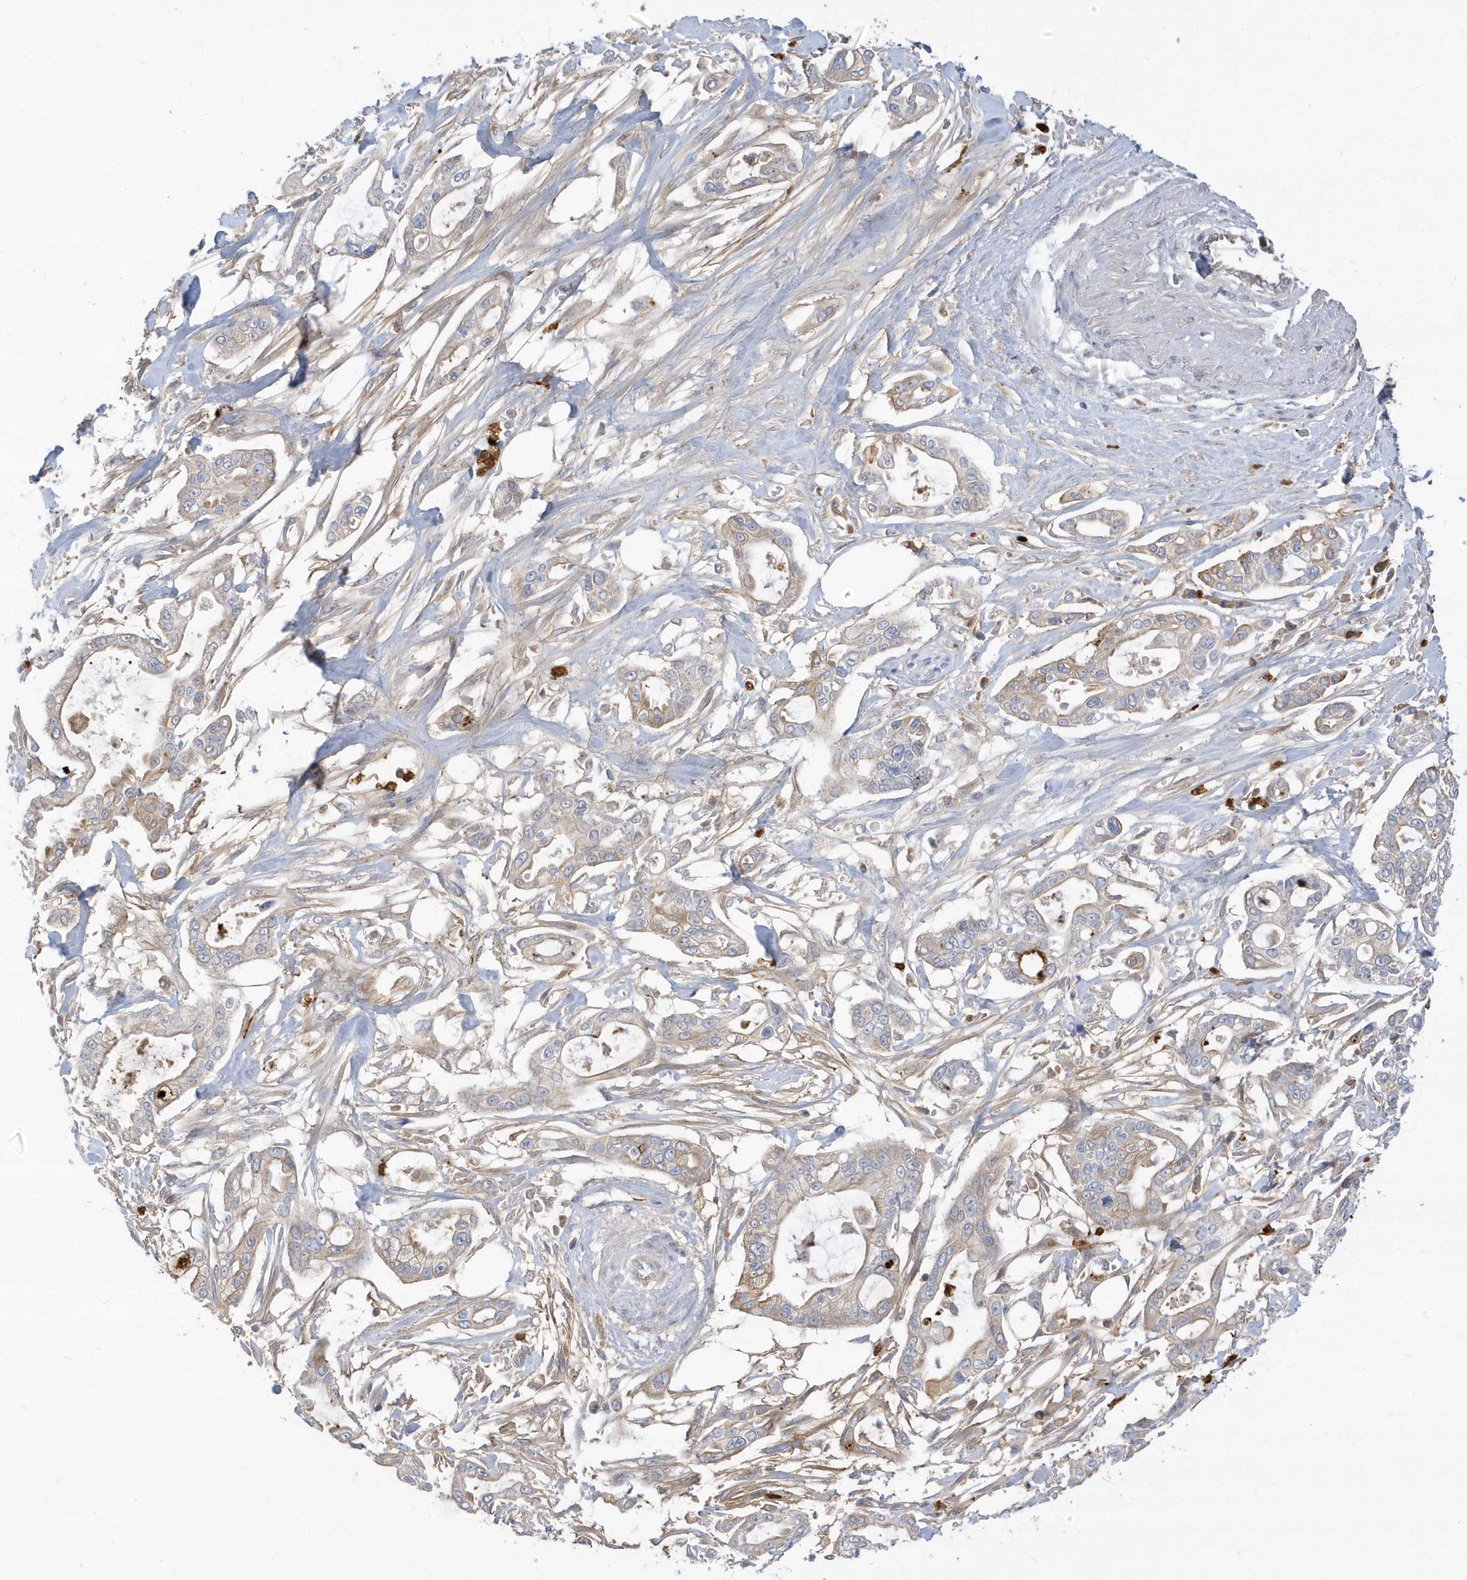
{"staining": {"intensity": "moderate", "quantity": "<25%", "location": "cytoplasmic/membranous"}, "tissue": "pancreatic cancer", "cell_type": "Tumor cells", "image_type": "cancer", "snomed": [{"axis": "morphology", "description": "Adenocarcinoma, NOS"}, {"axis": "topography", "description": "Pancreas"}], "caption": "IHC (DAB (3,3'-diaminobenzidine)) staining of human pancreatic cancer (adenocarcinoma) demonstrates moderate cytoplasmic/membranous protein staining in approximately <25% of tumor cells.", "gene": "DPP9", "patient": {"sex": "male", "age": 68}}